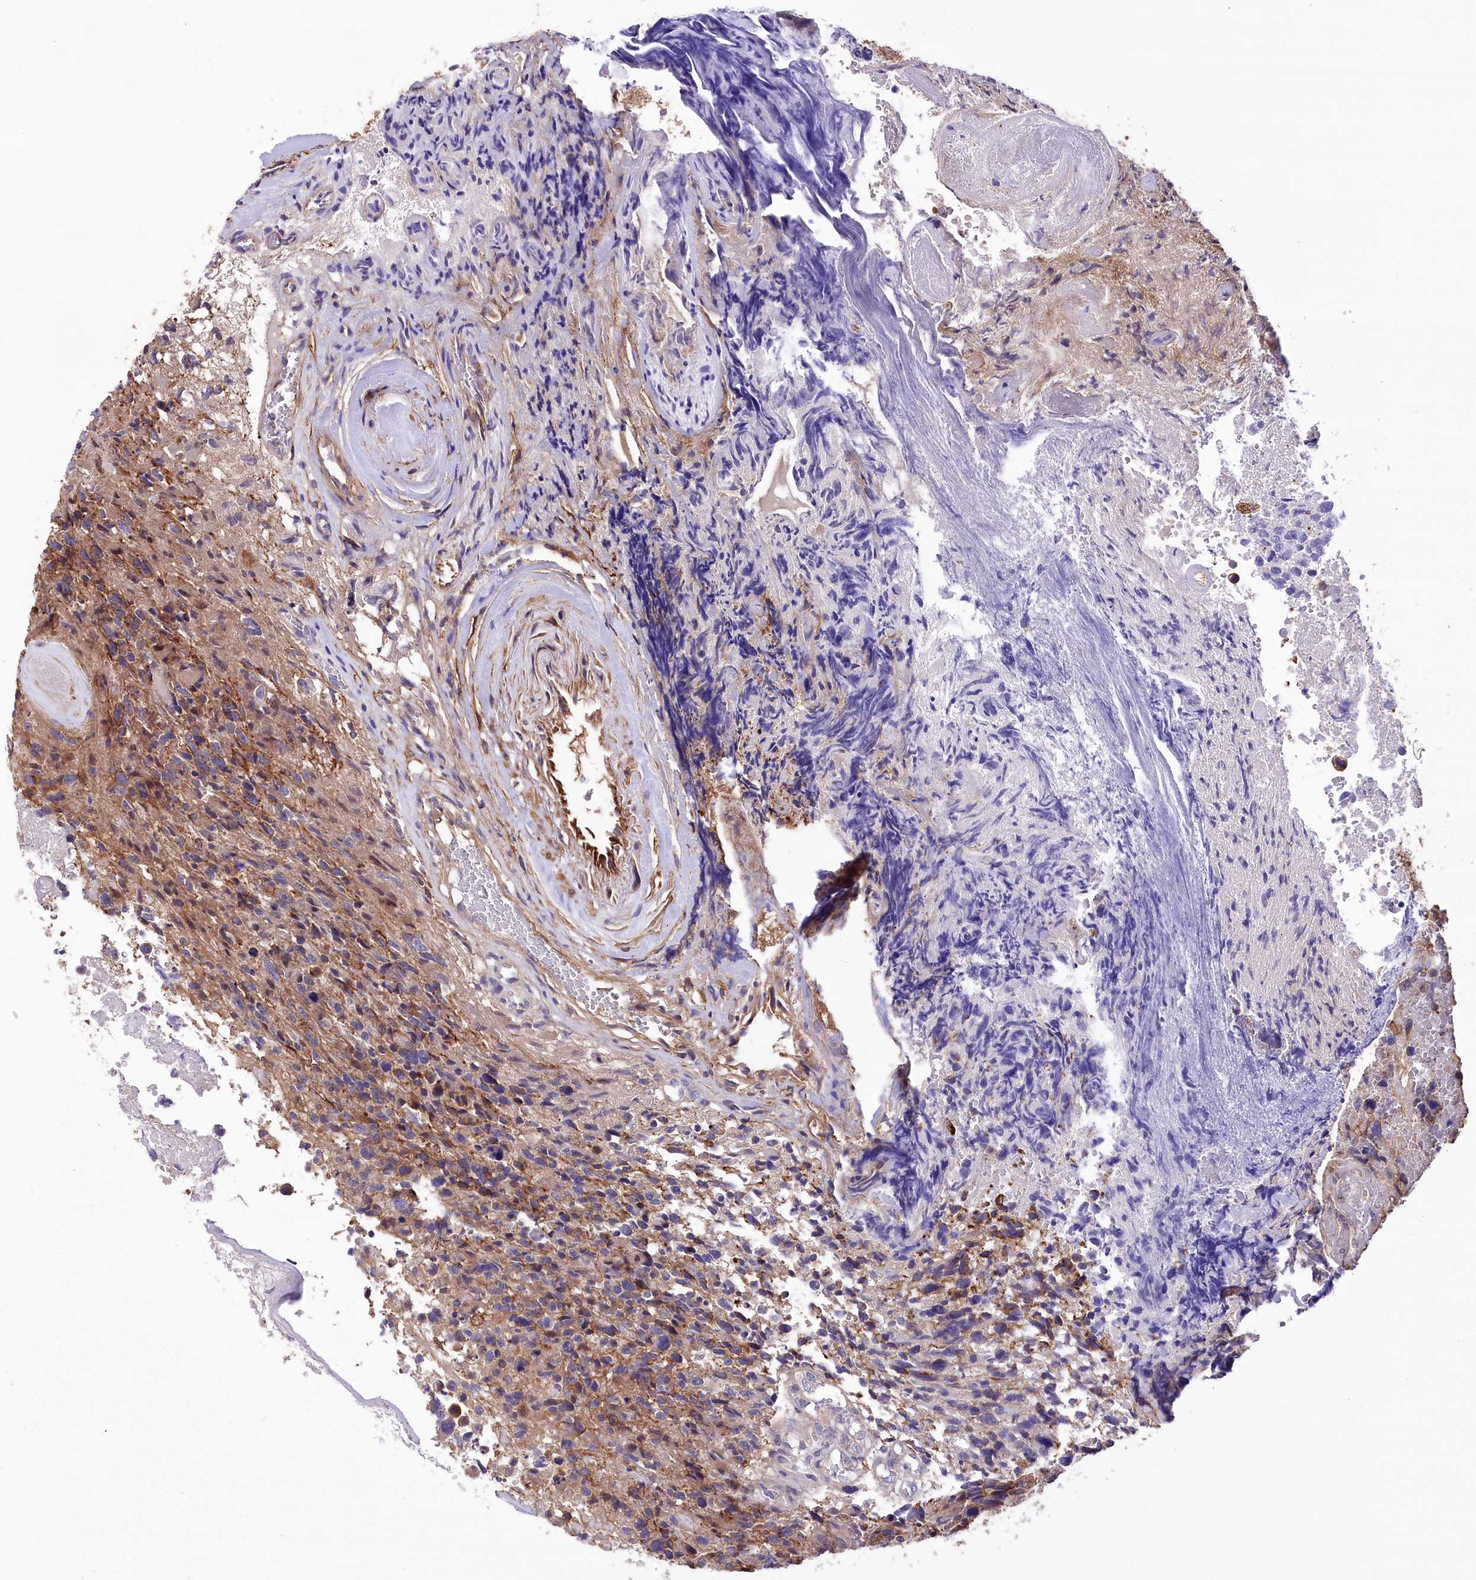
{"staining": {"intensity": "moderate", "quantity": ">75%", "location": "cytoplasmic/membranous"}, "tissue": "glioma", "cell_type": "Tumor cells", "image_type": "cancer", "snomed": [{"axis": "morphology", "description": "Glioma, malignant, High grade"}, {"axis": "topography", "description": "Brain"}], "caption": "Brown immunohistochemical staining in human malignant glioma (high-grade) demonstrates moderate cytoplasmic/membranous positivity in about >75% of tumor cells.", "gene": "DPP3", "patient": {"sex": "male", "age": 69}}